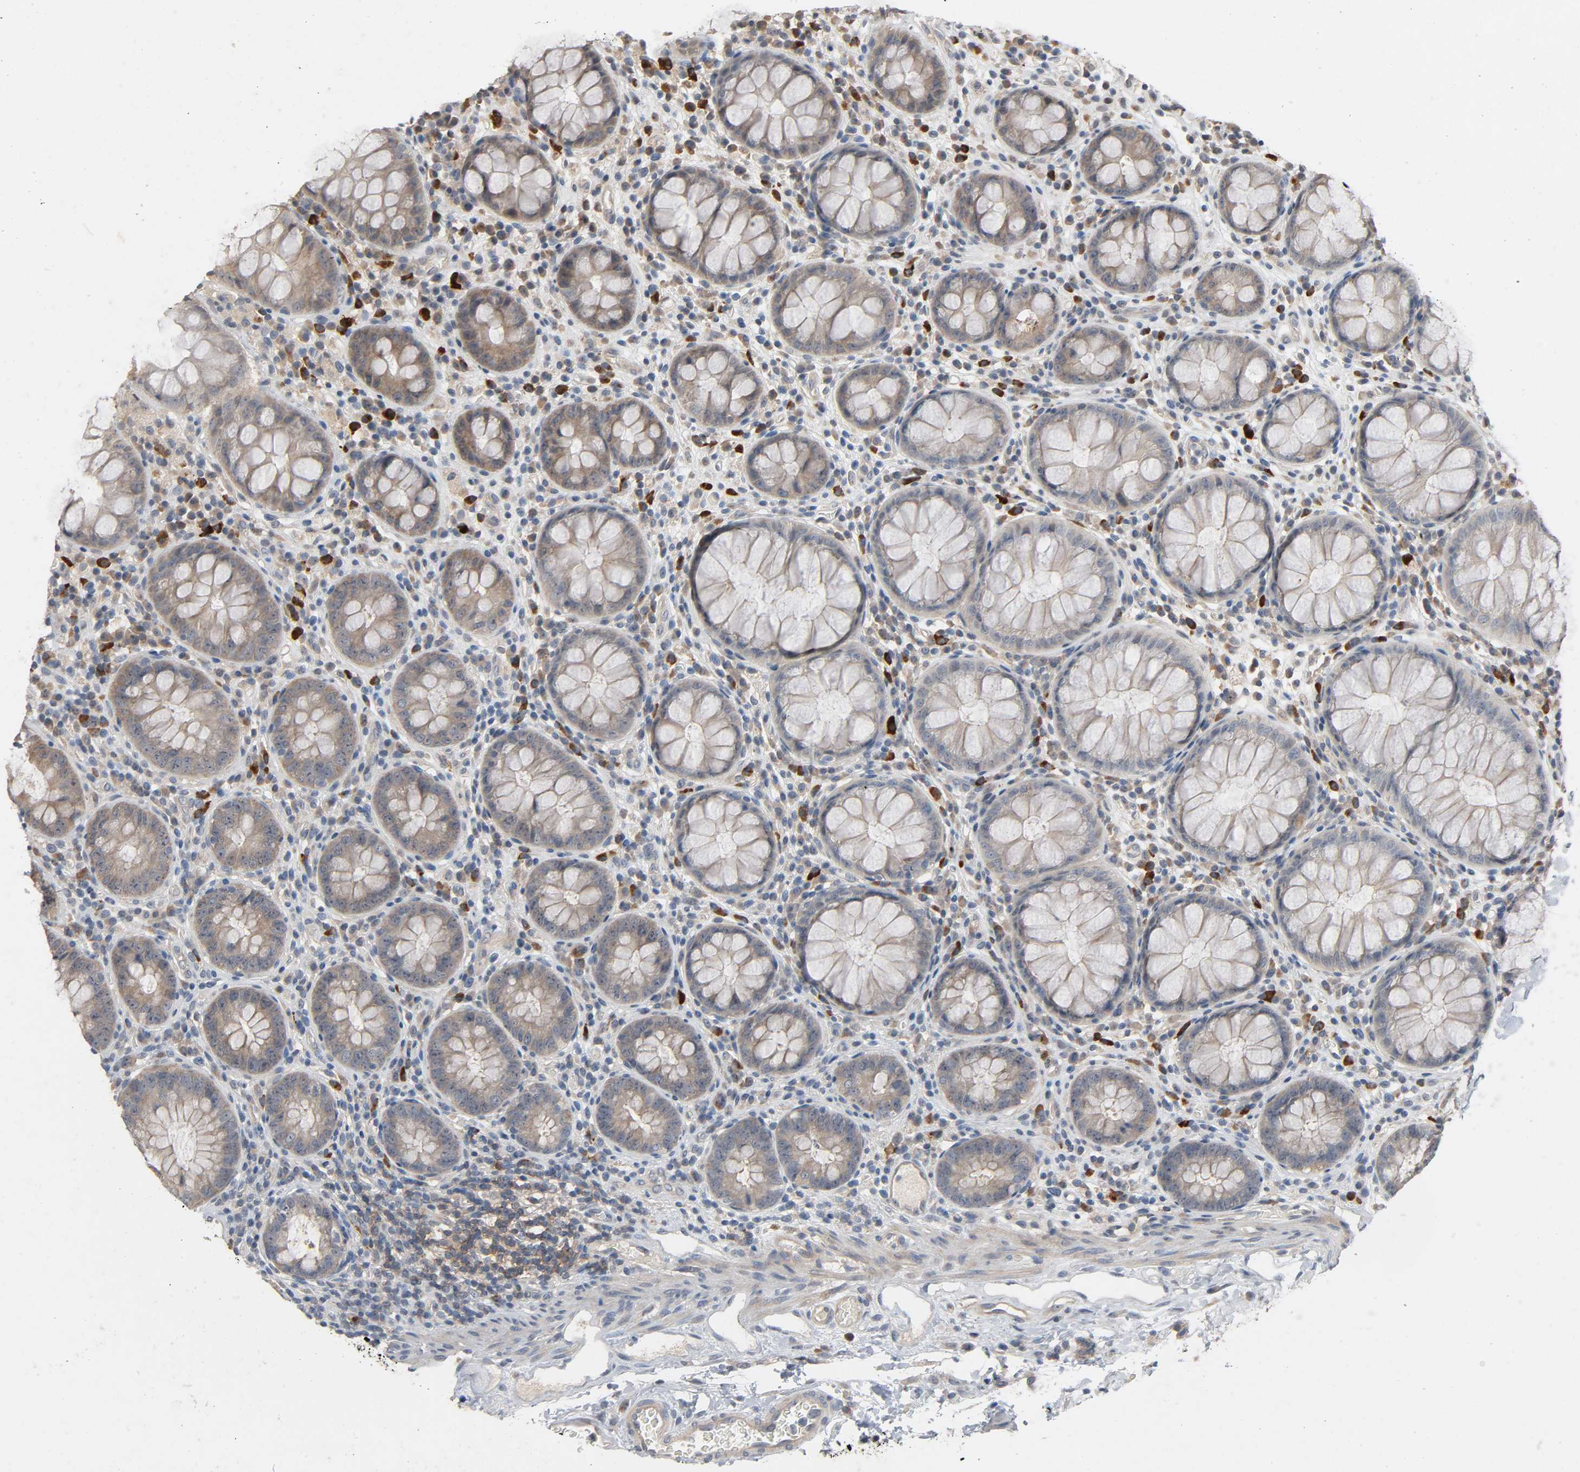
{"staining": {"intensity": "negative", "quantity": "none", "location": "none"}, "tissue": "colon", "cell_type": "Endothelial cells", "image_type": "normal", "snomed": [{"axis": "morphology", "description": "Normal tissue, NOS"}, {"axis": "topography", "description": "Colon"}], "caption": "The immunohistochemistry (IHC) micrograph has no significant staining in endothelial cells of colon. Brightfield microscopy of immunohistochemistry stained with DAB (3,3'-diaminobenzidine) (brown) and hematoxylin (blue), captured at high magnification.", "gene": "CD4", "patient": {"sex": "female", "age": 46}}